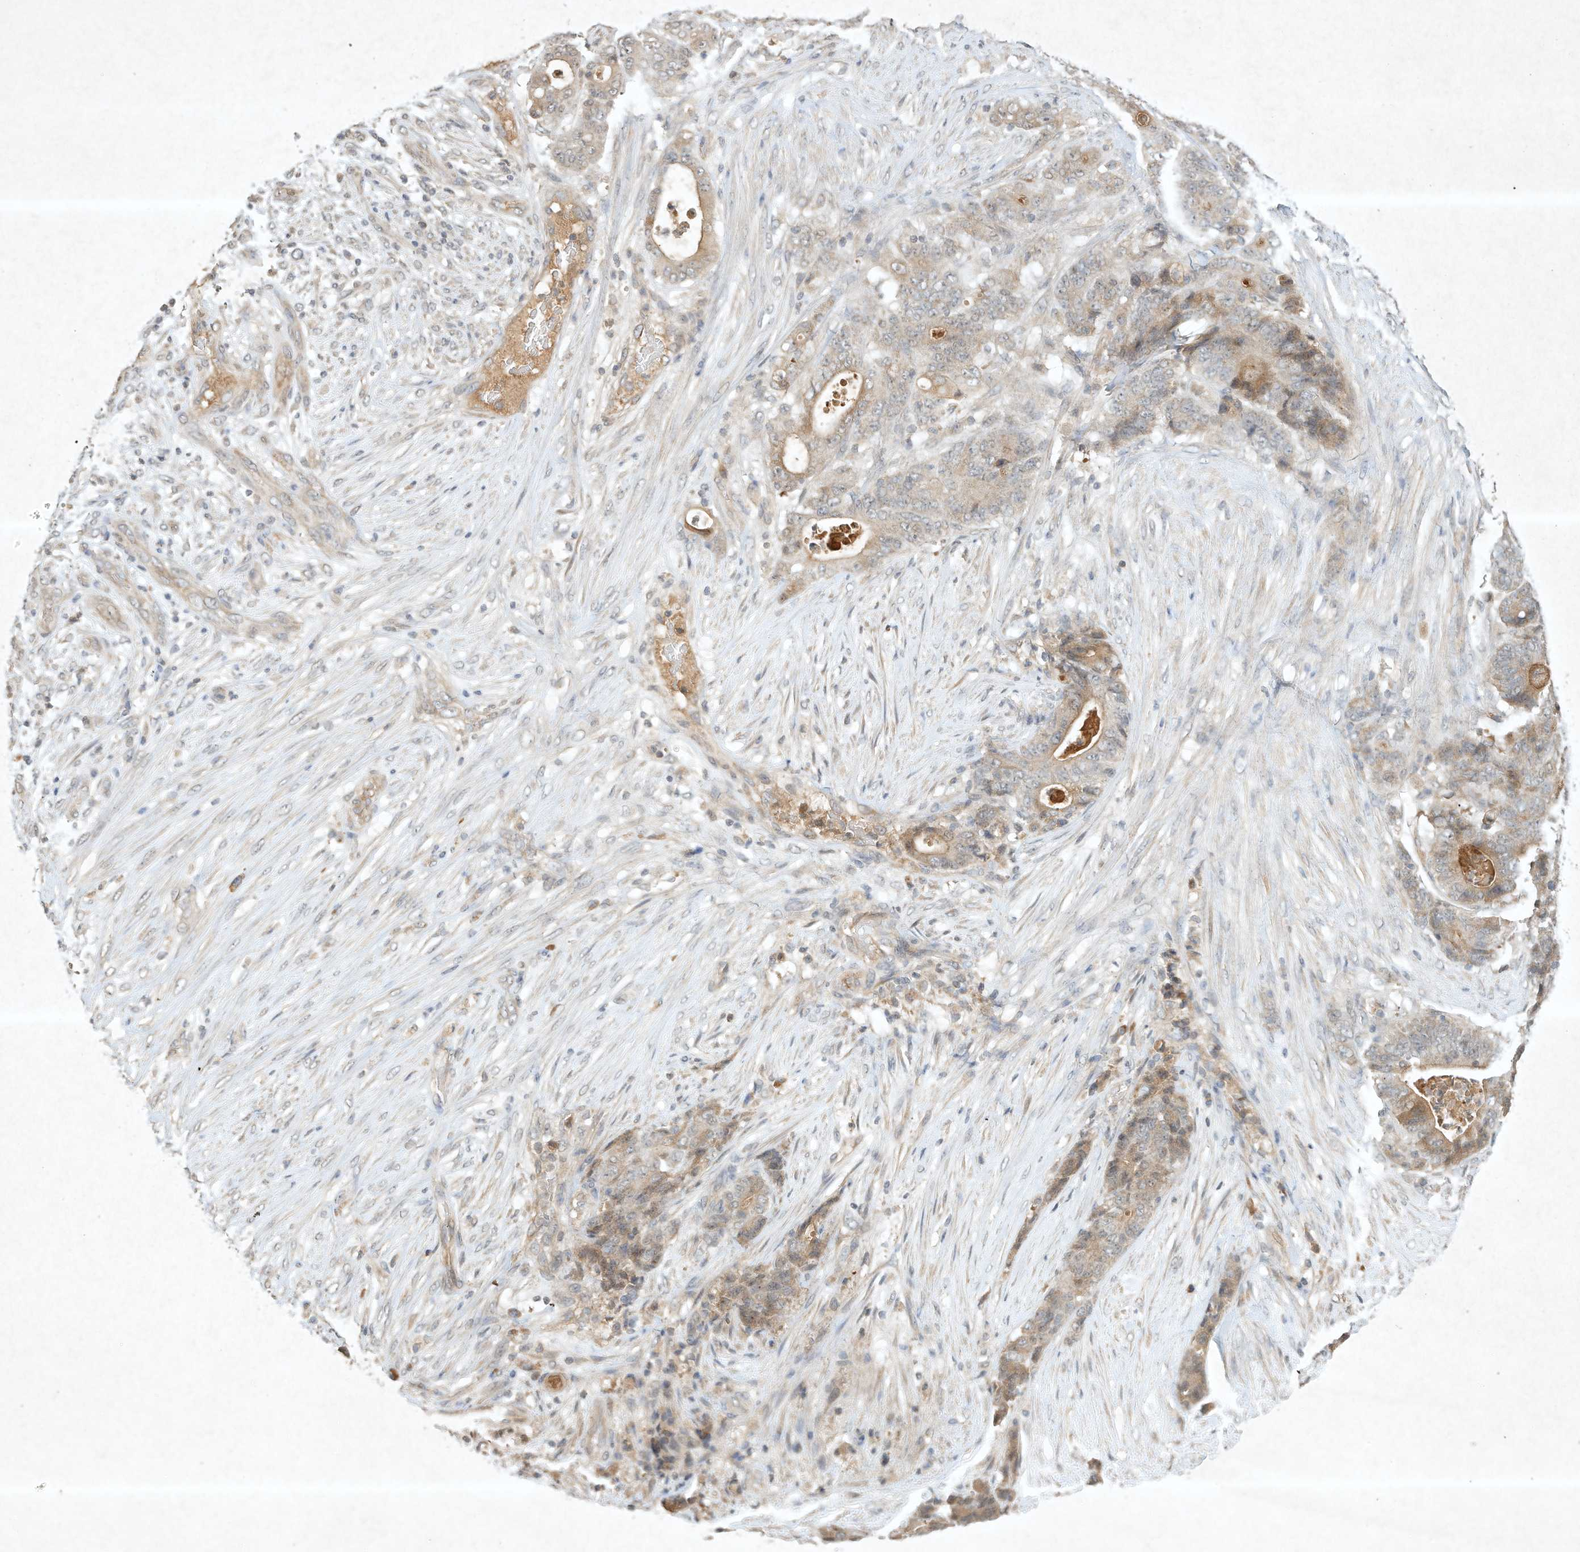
{"staining": {"intensity": "weak", "quantity": "25%-75%", "location": "cytoplasmic/membranous"}, "tissue": "stomach cancer", "cell_type": "Tumor cells", "image_type": "cancer", "snomed": [{"axis": "morphology", "description": "Adenocarcinoma, NOS"}, {"axis": "topography", "description": "Stomach"}], "caption": "Protein expression analysis of stomach cancer (adenocarcinoma) reveals weak cytoplasmic/membranous expression in approximately 25%-75% of tumor cells. The staining was performed using DAB, with brown indicating positive protein expression. Nuclei are stained blue with hematoxylin.", "gene": "BTRC", "patient": {"sex": "female", "age": 73}}